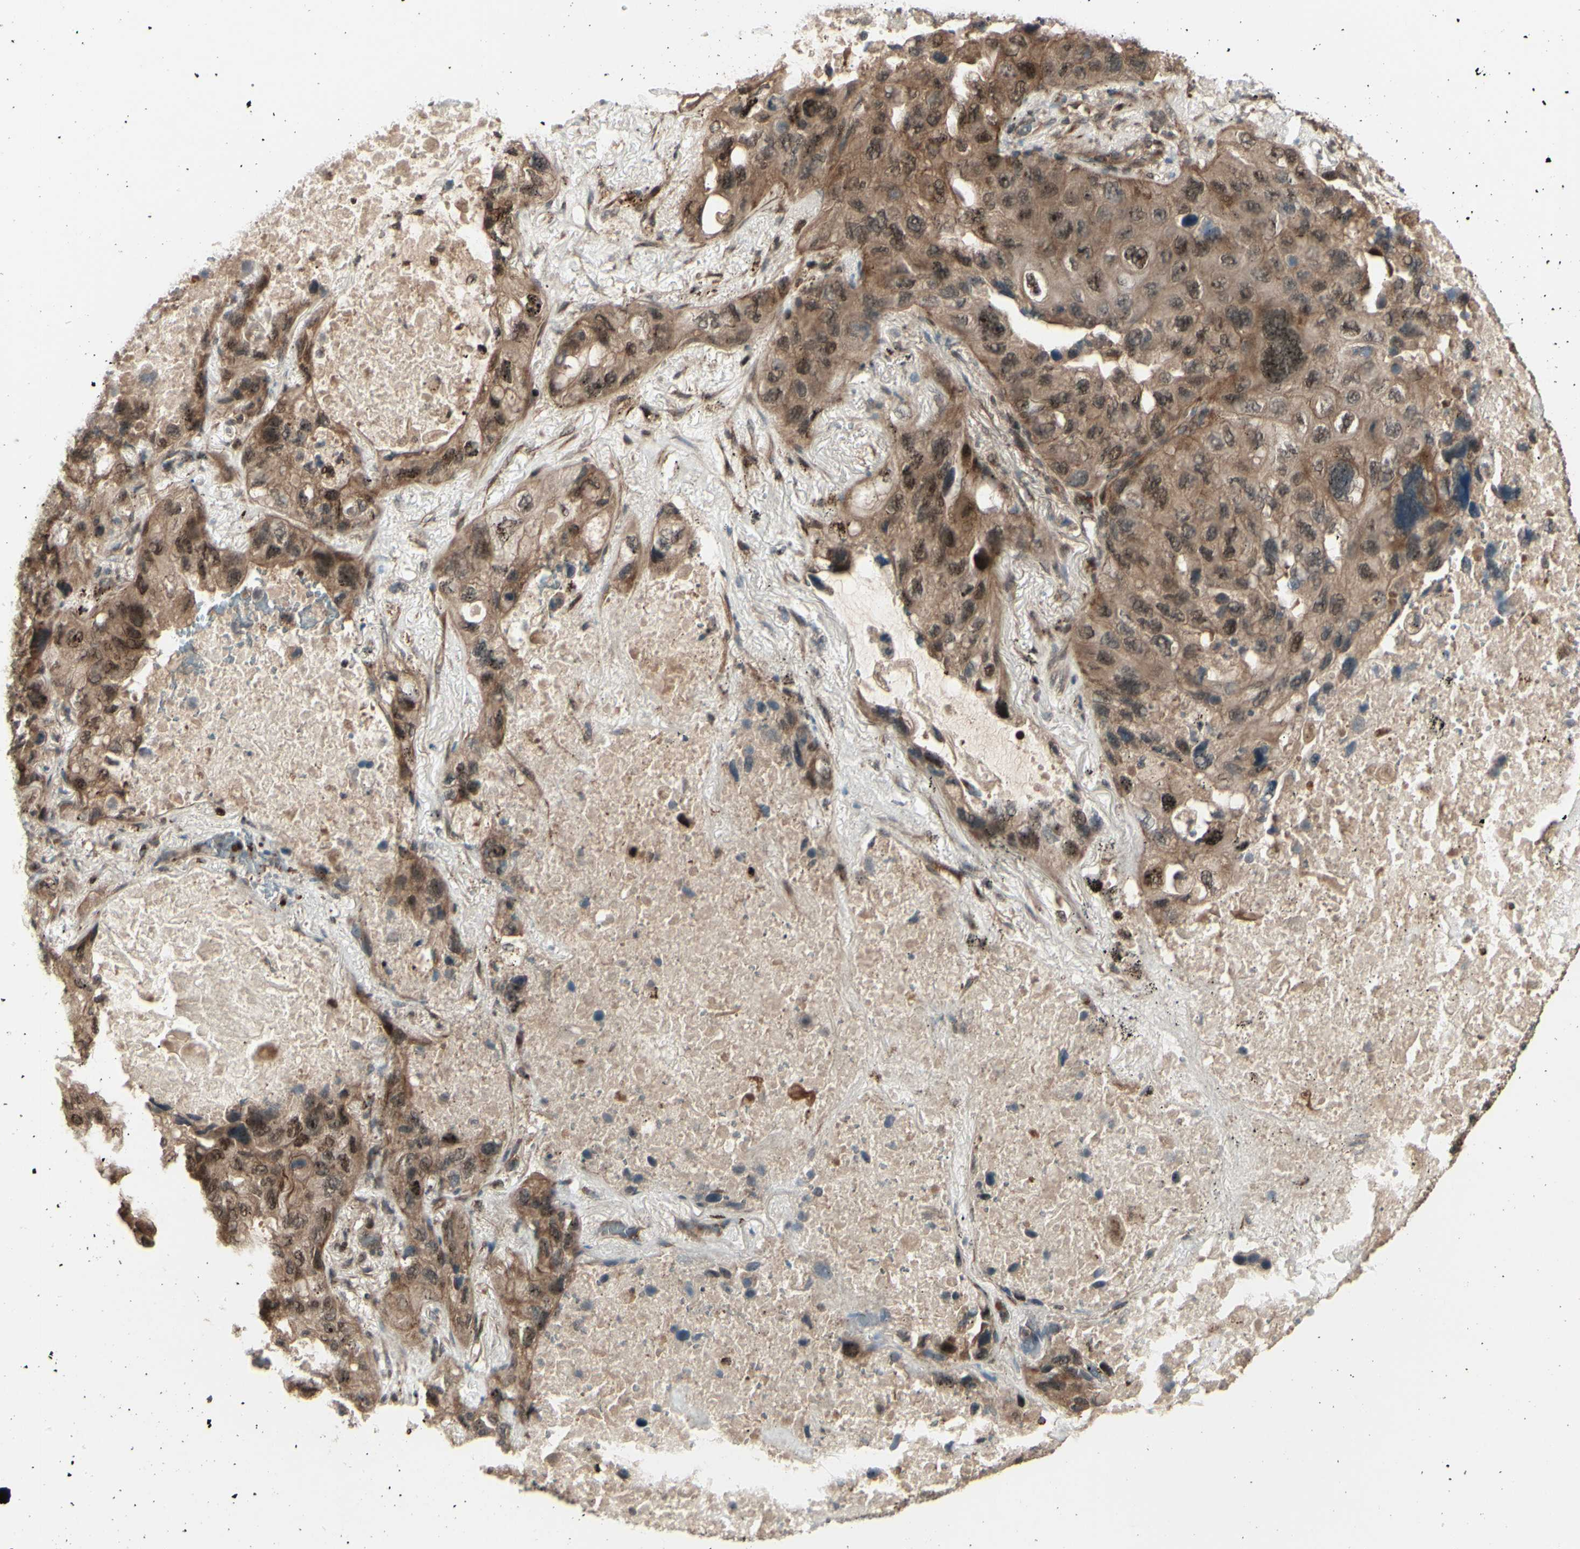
{"staining": {"intensity": "moderate", "quantity": ">75%", "location": "cytoplasmic/membranous,nuclear"}, "tissue": "lung cancer", "cell_type": "Tumor cells", "image_type": "cancer", "snomed": [{"axis": "morphology", "description": "Squamous cell carcinoma, NOS"}, {"axis": "topography", "description": "Lung"}], "caption": "Immunohistochemical staining of squamous cell carcinoma (lung) displays medium levels of moderate cytoplasmic/membranous and nuclear expression in approximately >75% of tumor cells. The staining was performed using DAB to visualize the protein expression in brown, while the nuclei were stained in blue with hematoxylin (Magnification: 20x).", "gene": "MLF2", "patient": {"sex": "female", "age": 73}}